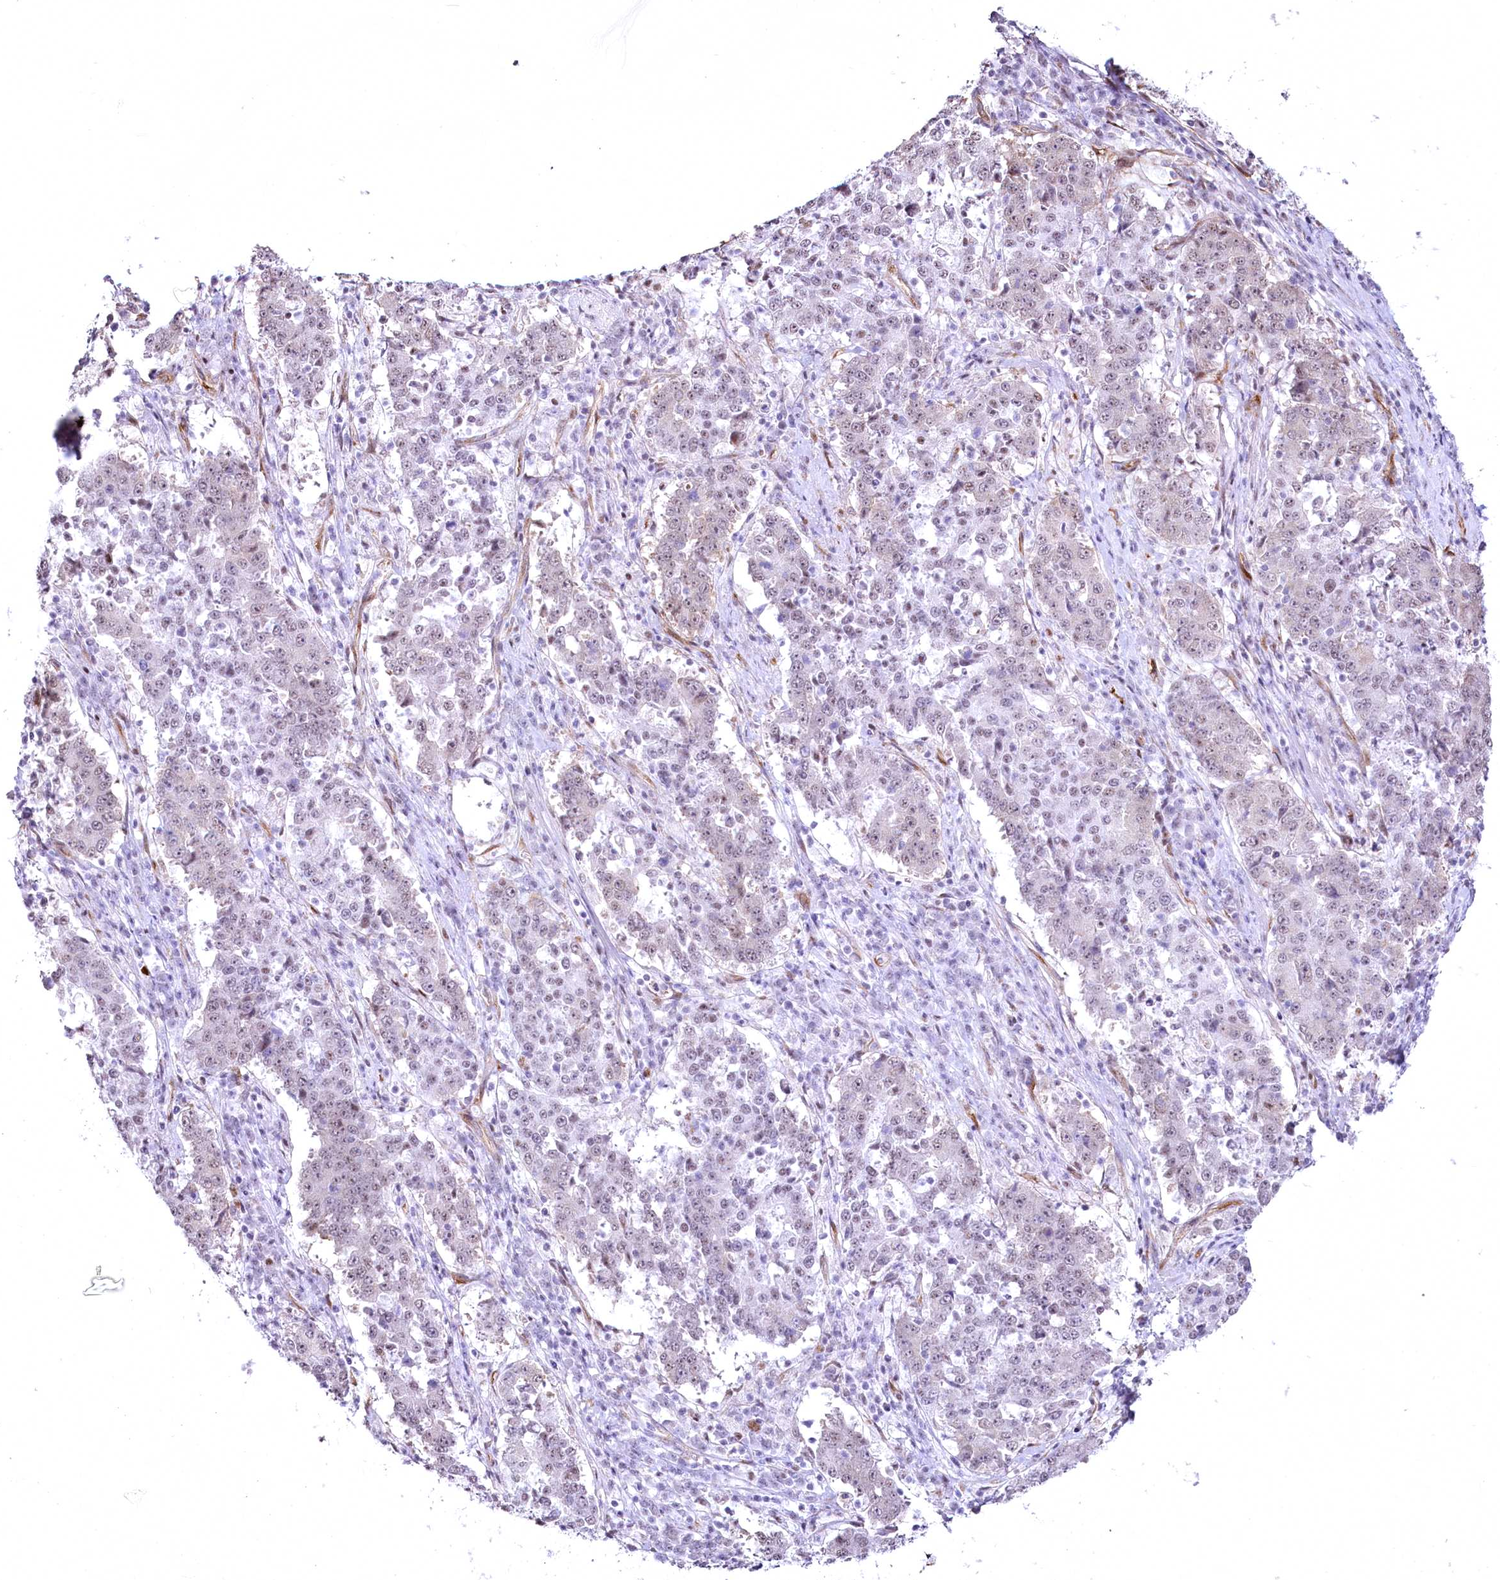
{"staining": {"intensity": "weak", "quantity": "<25%", "location": "nuclear"}, "tissue": "stomach cancer", "cell_type": "Tumor cells", "image_type": "cancer", "snomed": [{"axis": "morphology", "description": "Adenocarcinoma, NOS"}, {"axis": "topography", "description": "Stomach"}], "caption": "Immunohistochemistry (IHC) of stomach adenocarcinoma exhibits no staining in tumor cells.", "gene": "YBX3", "patient": {"sex": "male", "age": 59}}